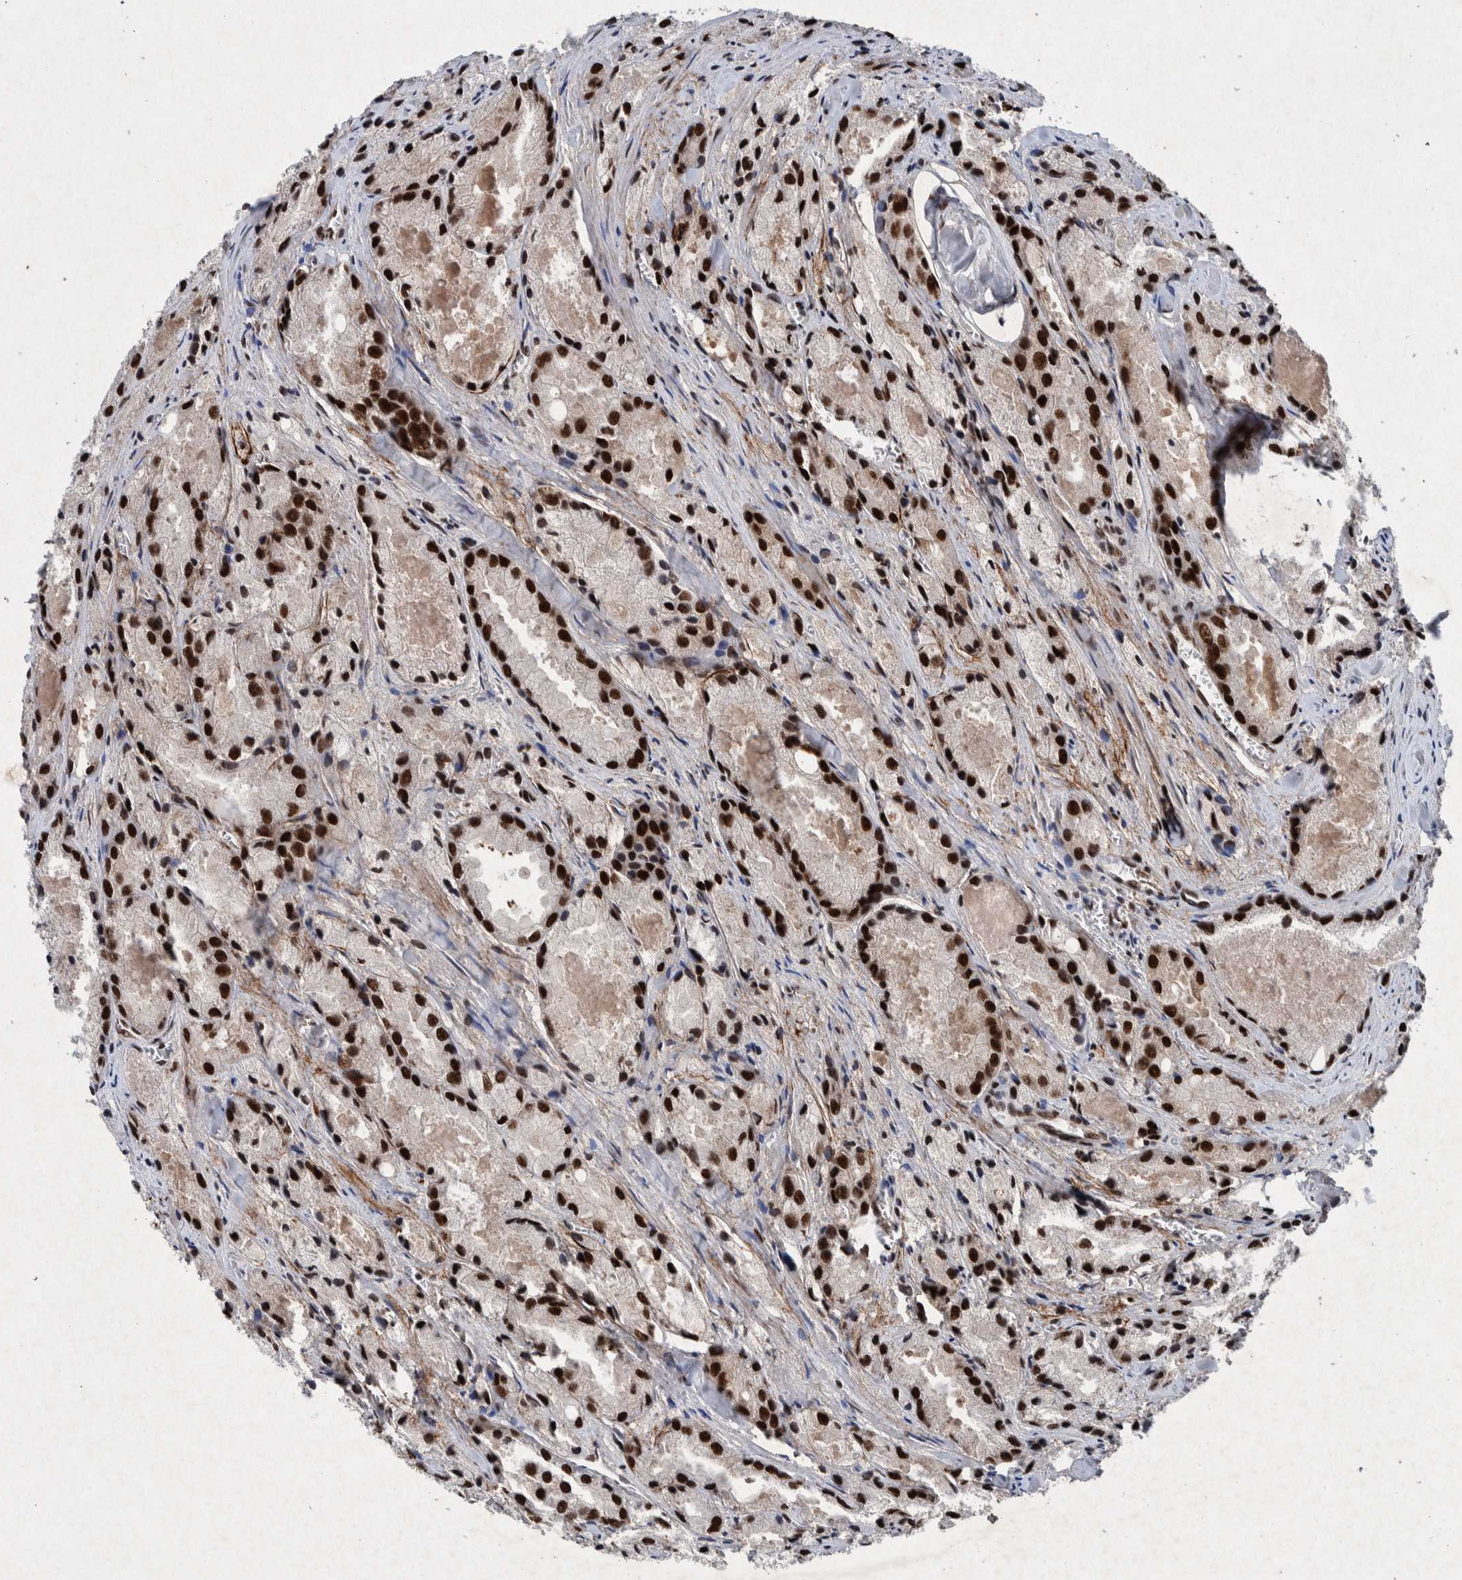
{"staining": {"intensity": "strong", "quantity": ">75%", "location": "nuclear"}, "tissue": "prostate cancer", "cell_type": "Tumor cells", "image_type": "cancer", "snomed": [{"axis": "morphology", "description": "Adenocarcinoma, Low grade"}, {"axis": "topography", "description": "Prostate"}], "caption": "Prostate cancer was stained to show a protein in brown. There is high levels of strong nuclear positivity in about >75% of tumor cells. (DAB IHC with brightfield microscopy, high magnification).", "gene": "TAF10", "patient": {"sex": "male", "age": 64}}